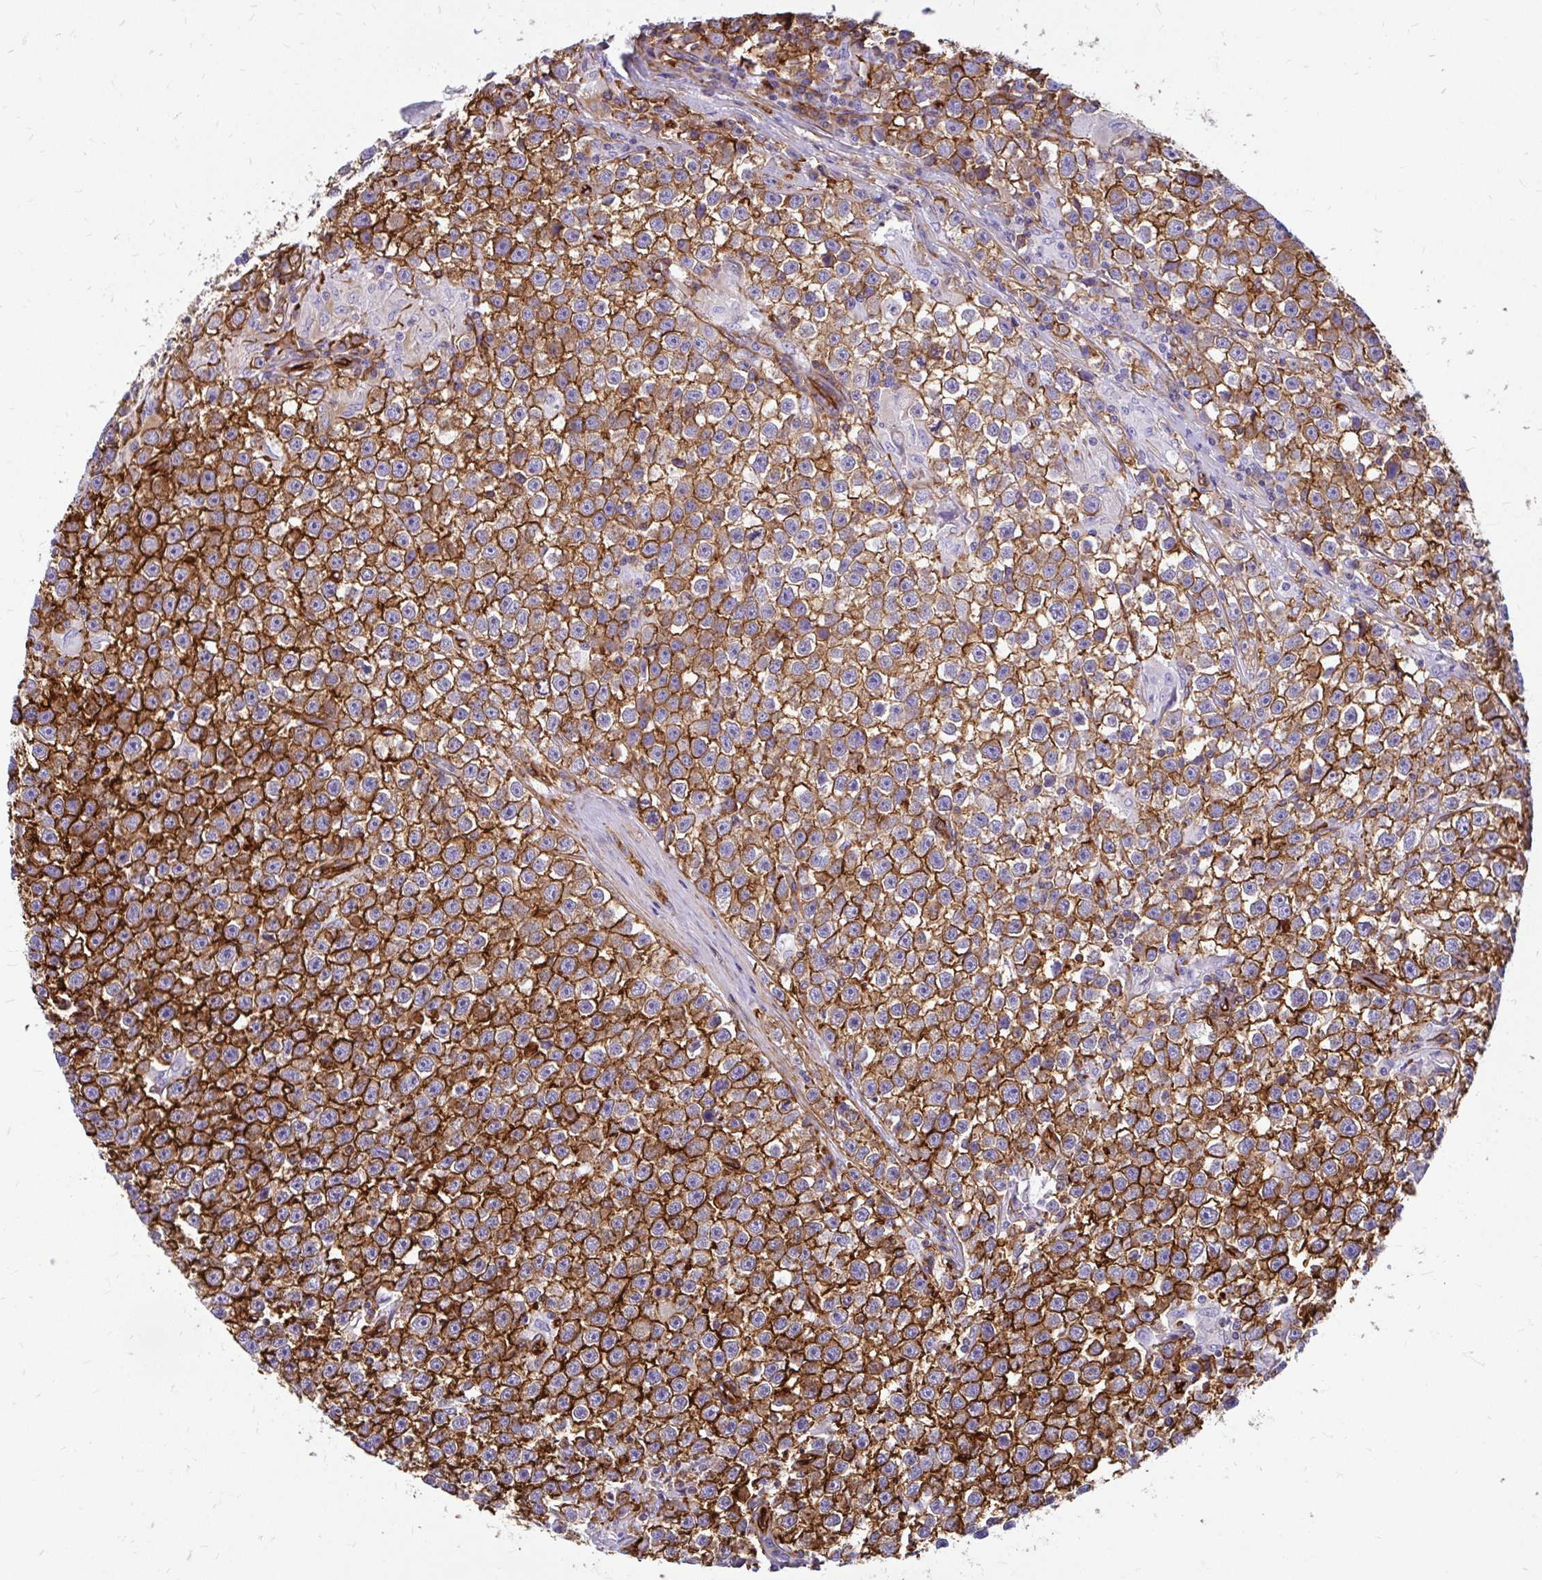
{"staining": {"intensity": "strong", "quantity": ">75%", "location": "cytoplasmic/membranous"}, "tissue": "testis cancer", "cell_type": "Tumor cells", "image_type": "cancer", "snomed": [{"axis": "morphology", "description": "Seminoma, NOS"}, {"axis": "topography", "description": "Testis"}], "caption": "Human seminoma (testis) stained with a protein marker shows strong staining in tumor cells.", "gene": "MAP1LC3B", "patient": {"sex": "male", "age": 31}}